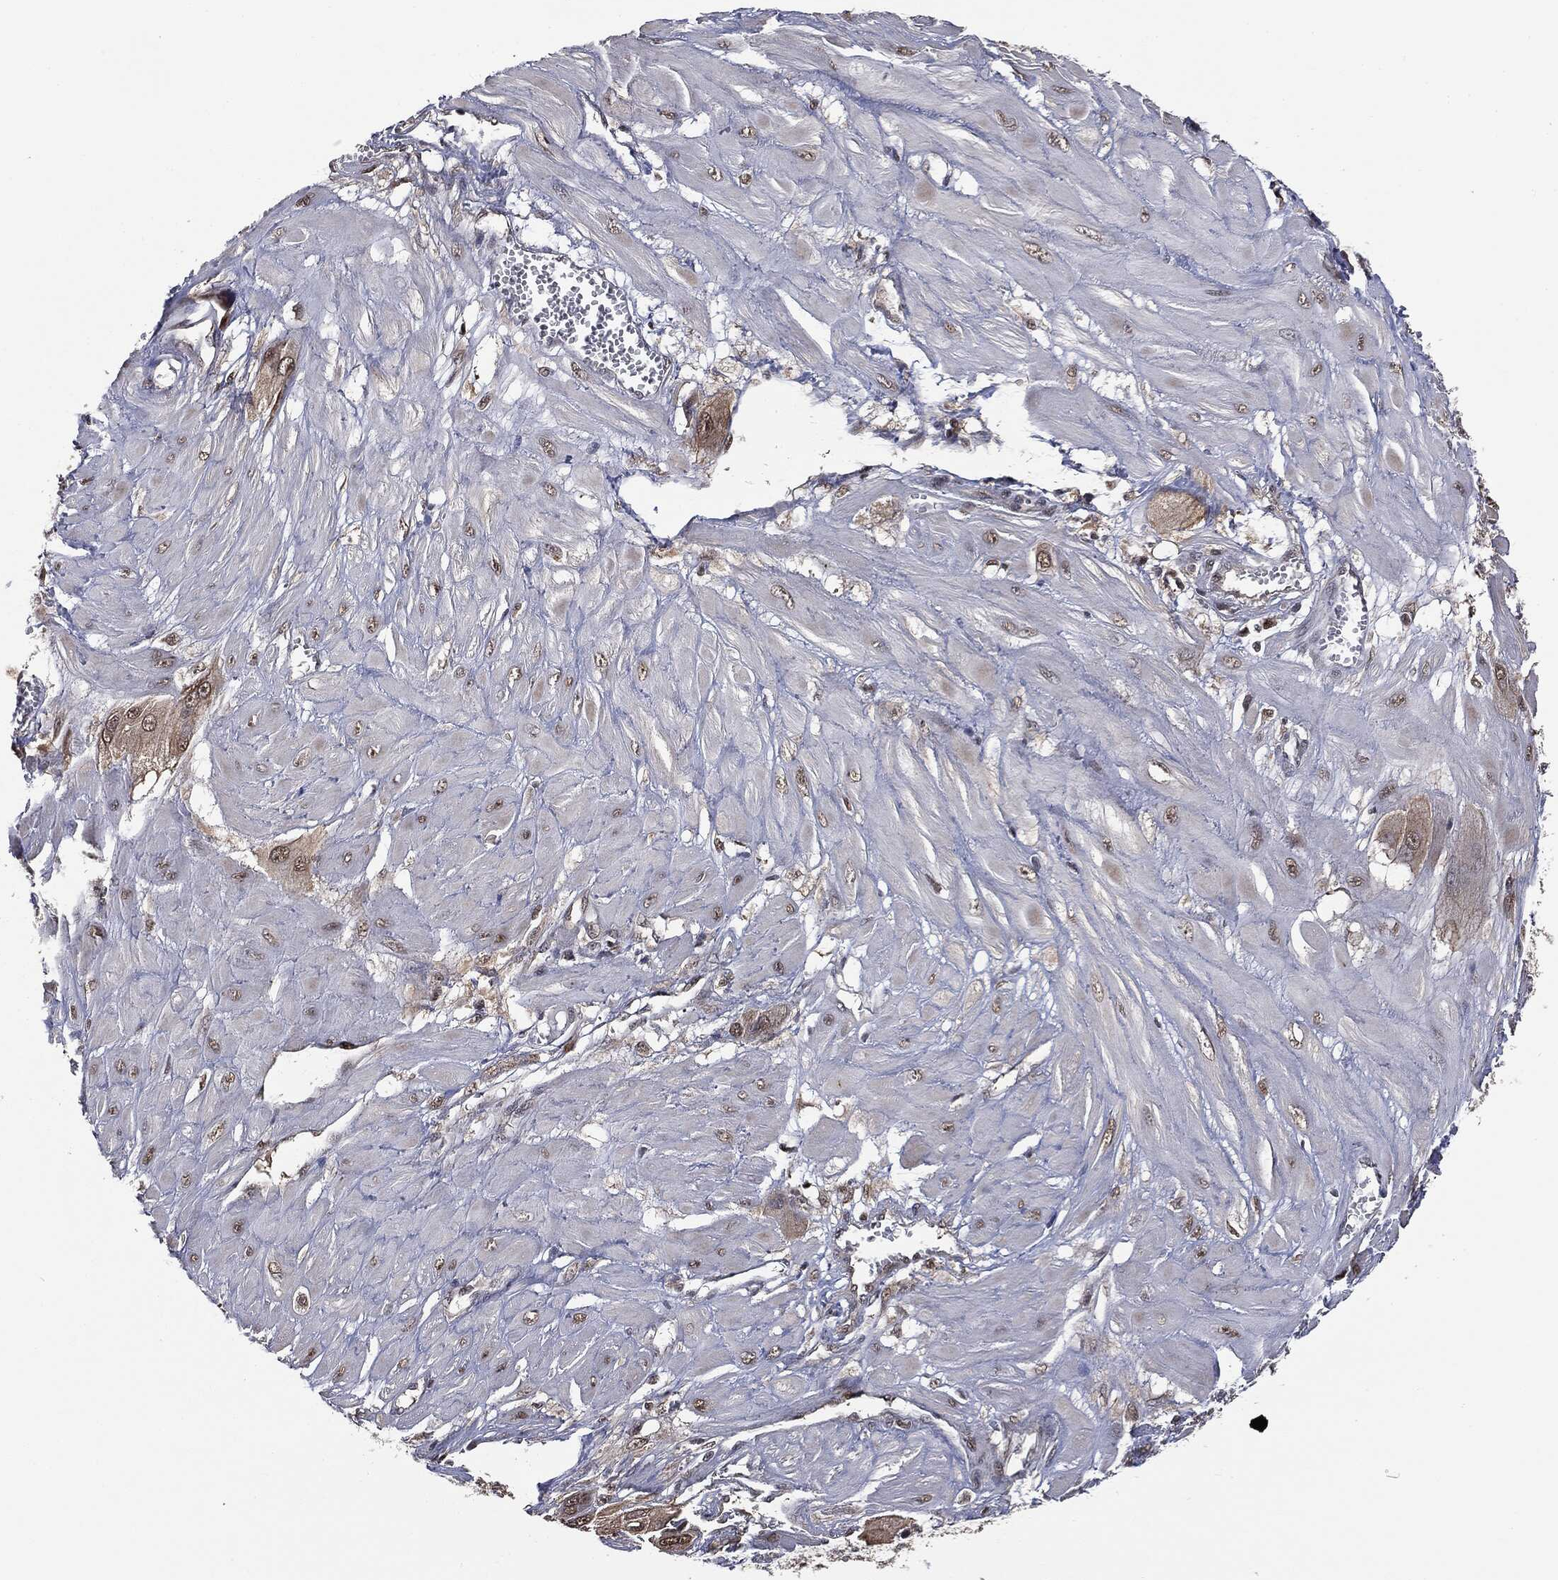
{"staining": {"intensity": "moderate", "quantity": "<25%", "location": "nuclear"}, "tissue": "cervical cancer", "cell_type": "Tumor cells", "image_type": "cancer", "snomed": [{"axis": "morphology", "description": "Squamous cell carcinoma, NOS"}, {"axis": "topography", "description": "Cervix"}], "caption": "Tumor cells display low levels of moderate nuclear expression in about <25% of cells in cervical squamous cell carcinoma. (Stains: DAB in brown, nuclei in blue, Microscopy: brightfield microscopy at high magnification).", "gene": "SHLD2", "patient": {"sex": "female", "age": 34}}